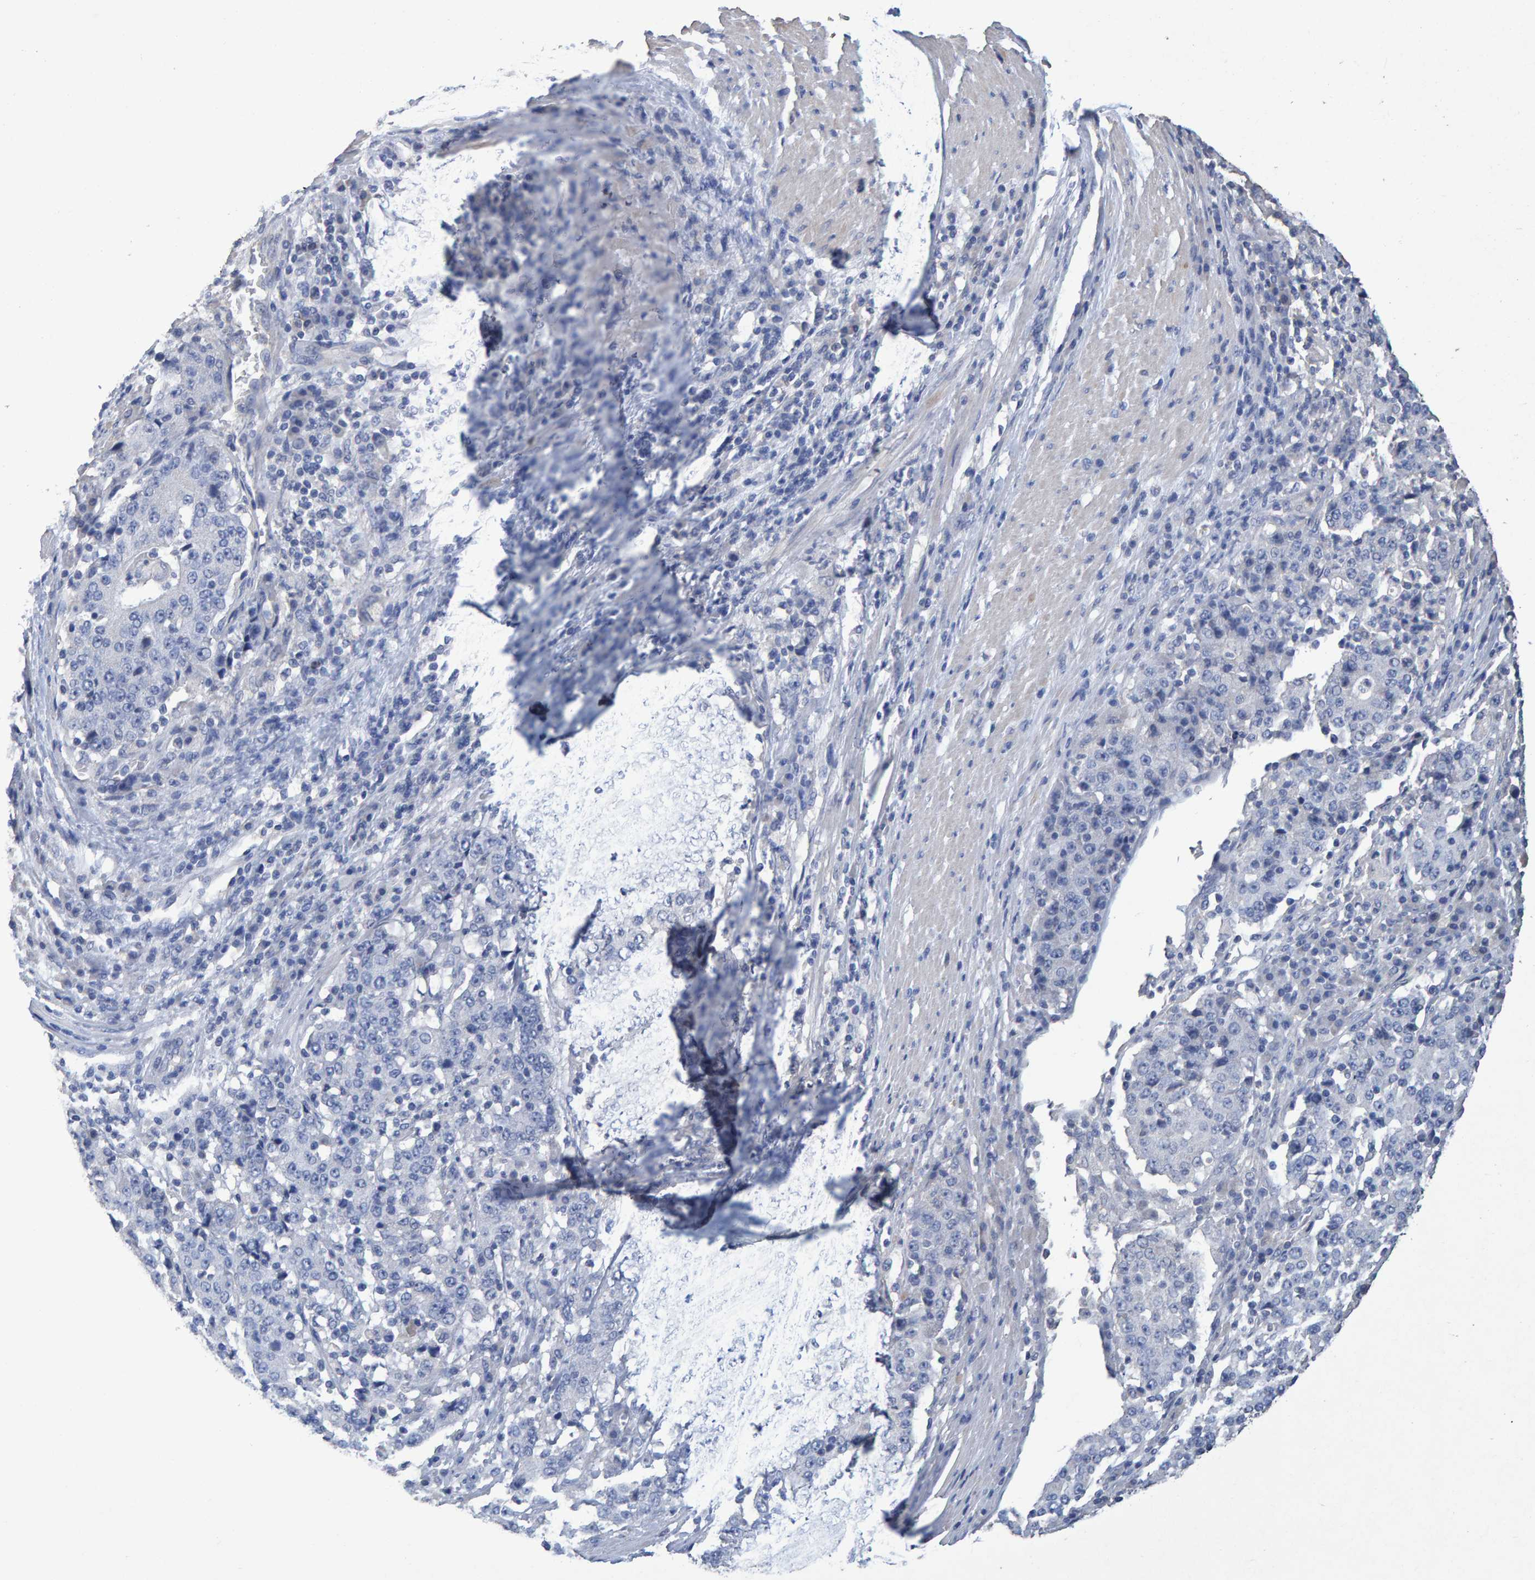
{"staining": {"intensity": "negative", "quantity": "none", "location": "none"}, "tissue": "stomach cancer", "cell_type": "Tumor cells", "image_type": "cancer", "snomed": [{"axis": "morphology", "description": "Adenocarcinoma, NOS"}, {"axis": "topography", "description": "Stomach"}], "caption": "Human stomach cancer (adenocarcinoma) stained for a protein using immunohistochemistry (IHC) demonstrates no staining in tumor cells.", "gene": "HEMGN", "patient": {"sex": "male", "age": 59}}